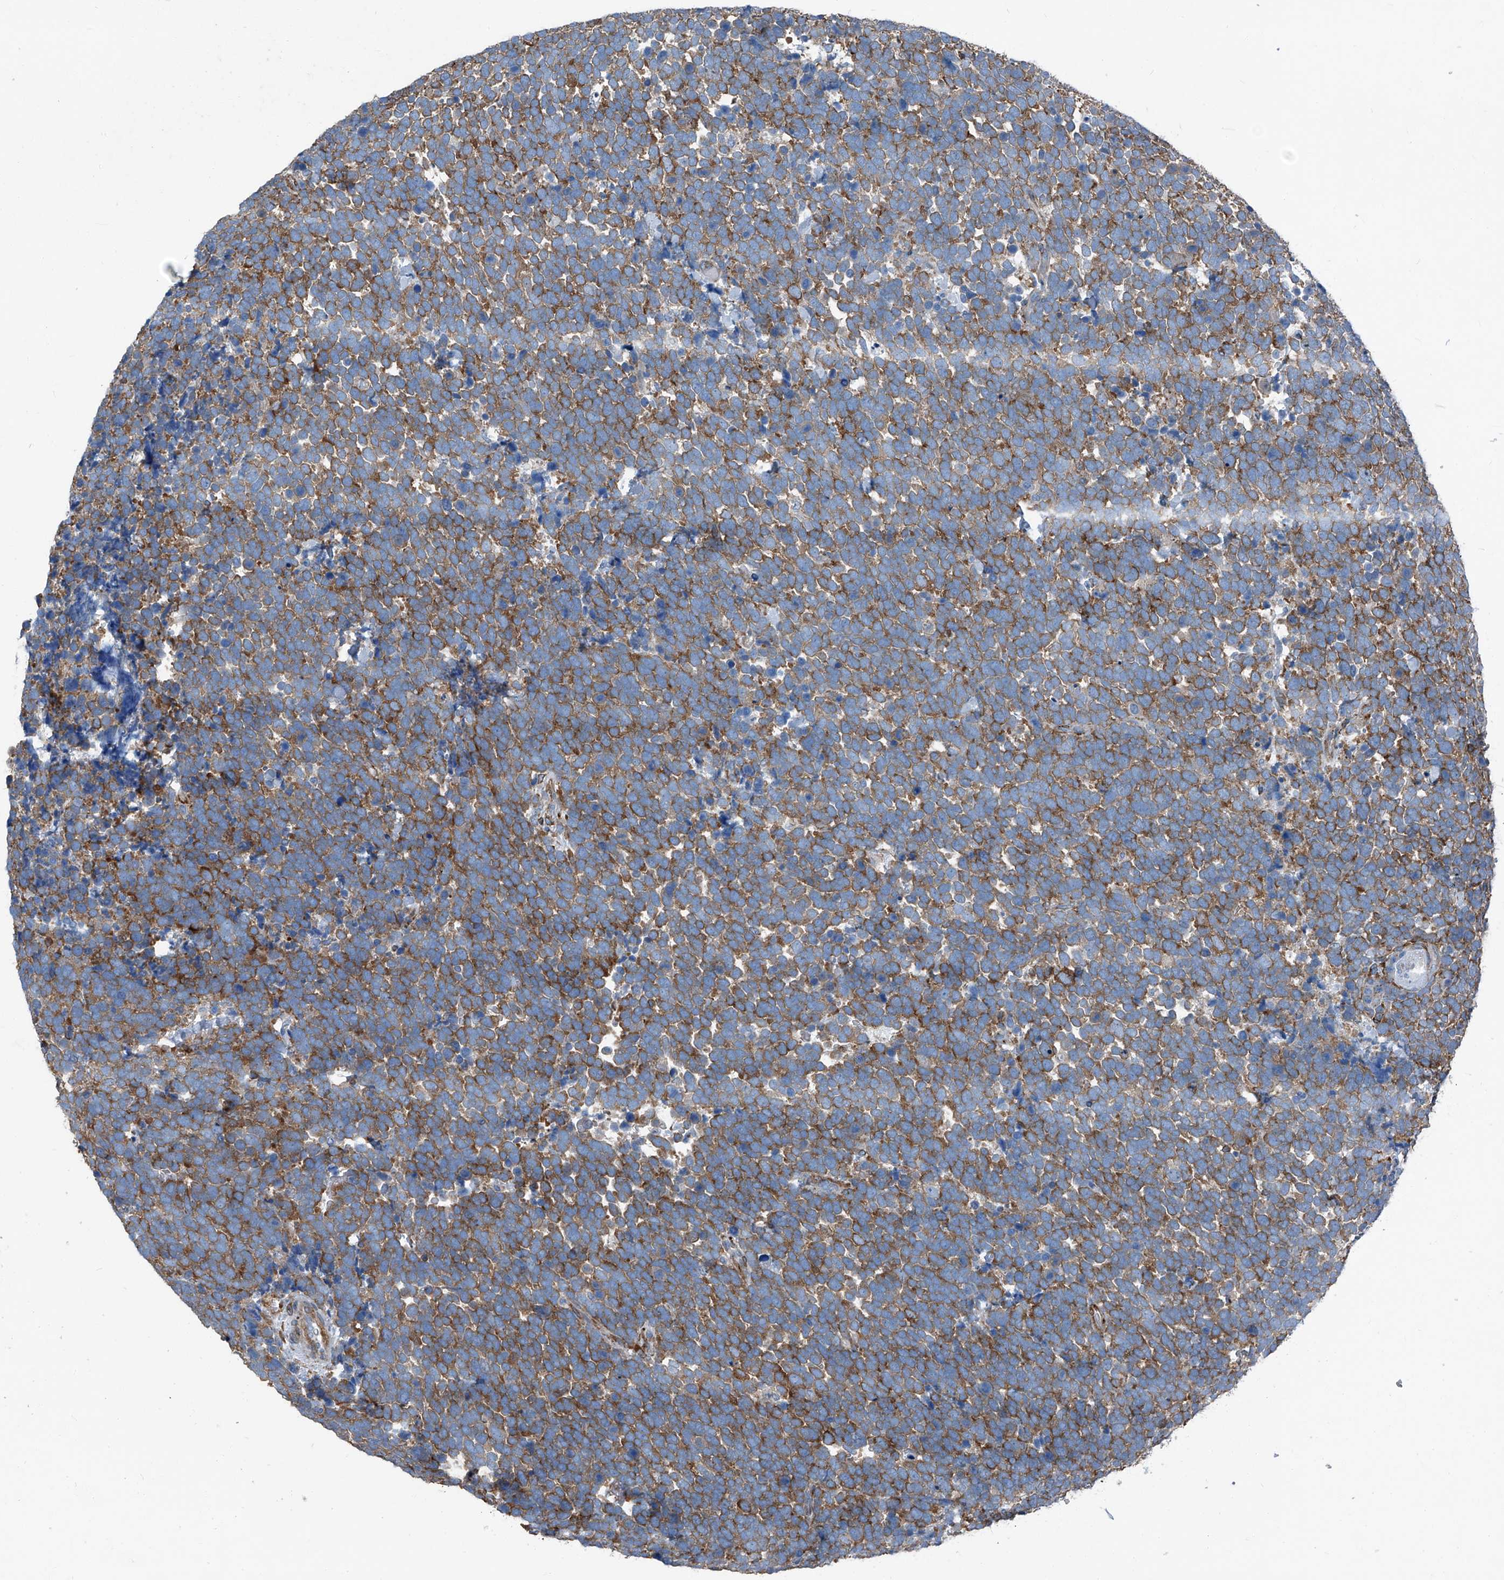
{"staining": {"intensity": "moderate", "quantity": ">75%", "location": "cytoplasmic/membranous"}, "tissue": "urothelial cancer", "cell_type": "Tumor cells", "image_type": "cancer", "snomed": [{"axis": "morphology", "description": "Urothelial carcinoma, High grade"}, {"axis": "topography", "description": "Urinary bladder"}], "caption": "Immunohistochemistry (IHC) of high-grade urothelial carcinoma displays medium levels of moderate cytoplasmic/membranous expression in about >75% of tumor cells.", "gene": "SEPTIN7", "patient": {"sex": "female", "age": 82}}